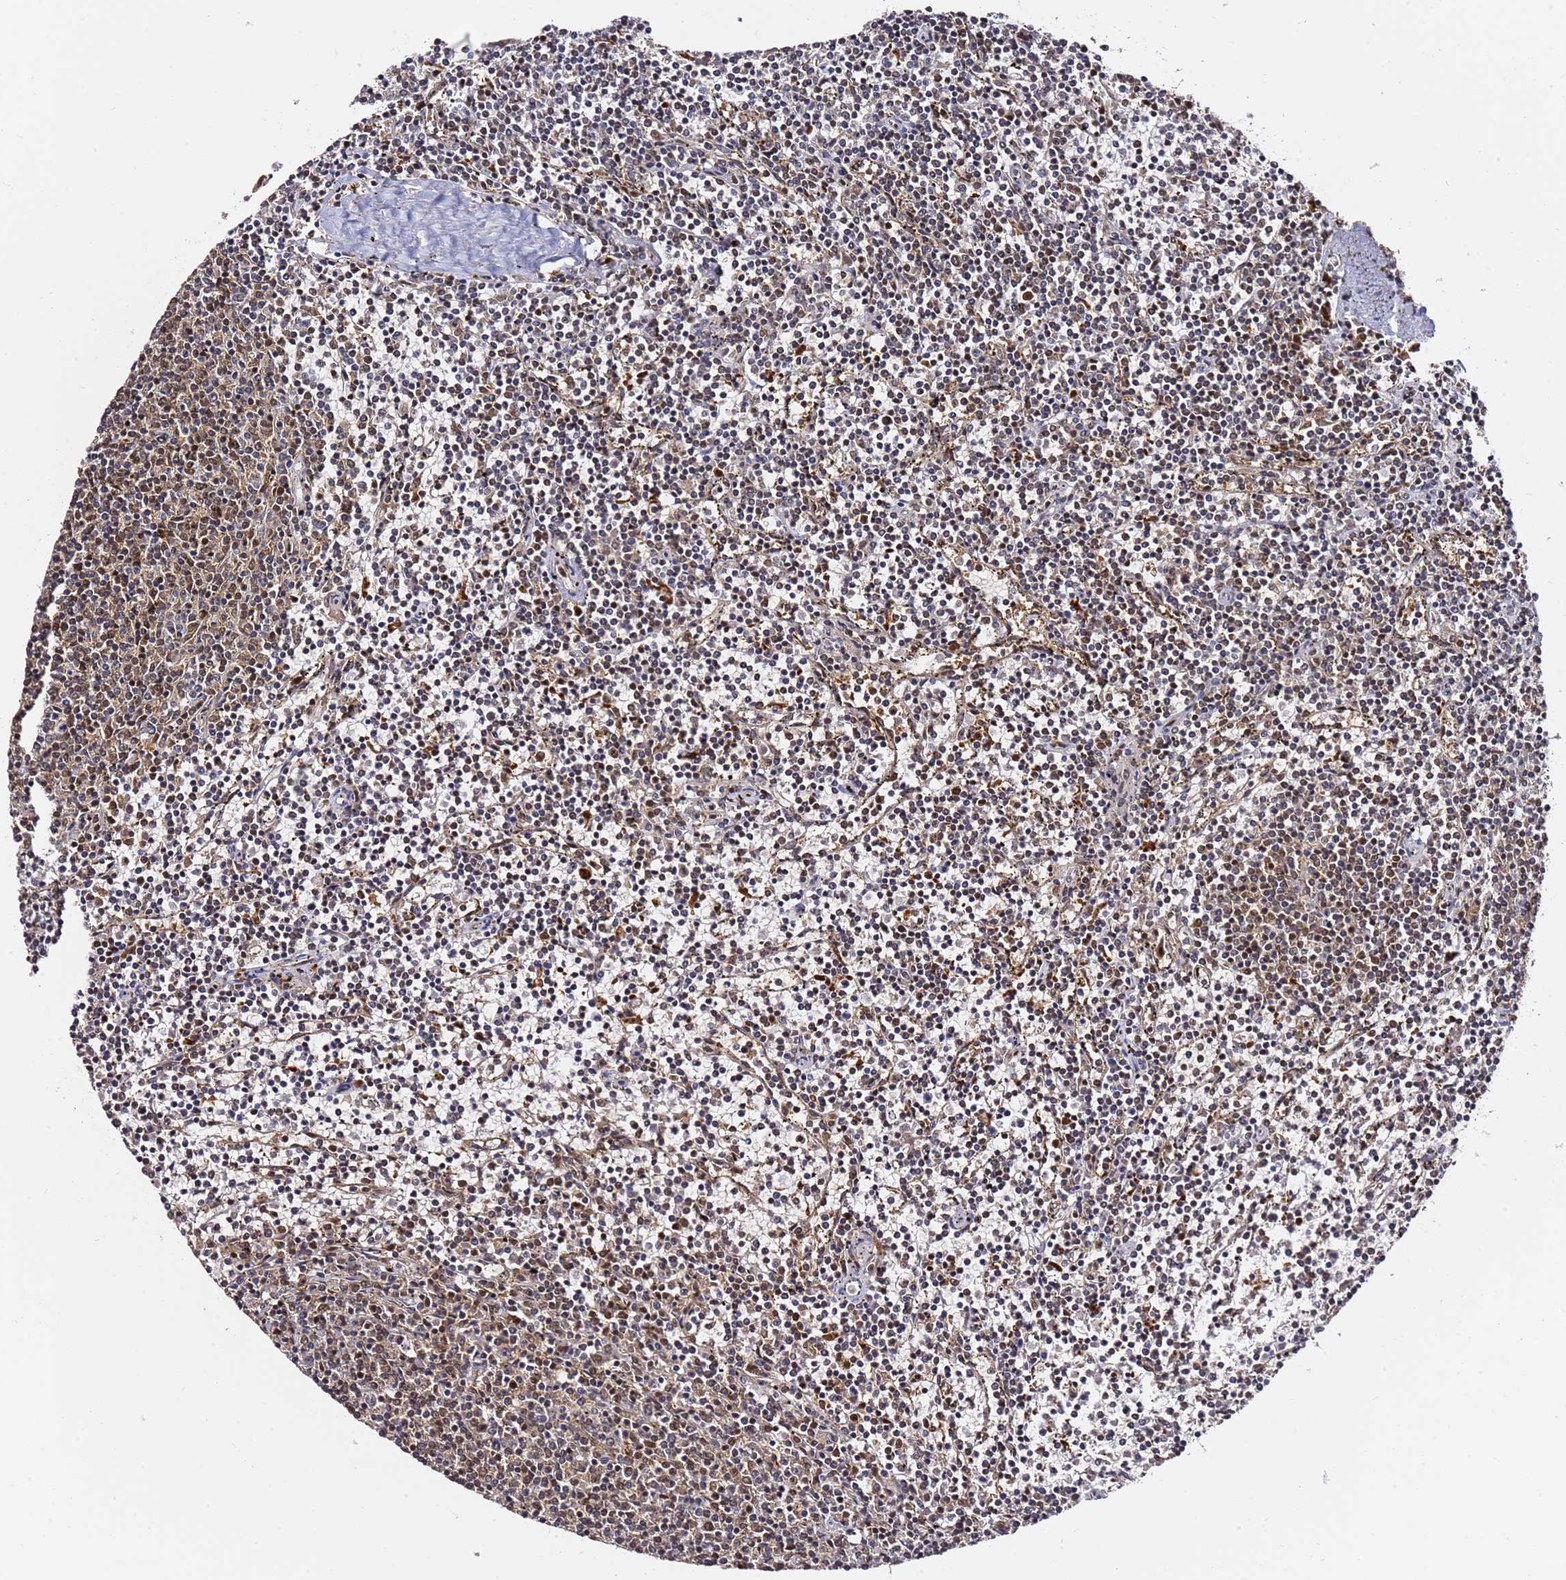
{"staining": {"intensity": "weak", "quantity": "25%-75%", "location": "nuclear"}, "tissue": "lymphoma", "cell_type": "Tumor cells", "image_type": "cancer", "snomed": [{"axis": "morphology", "description": "Malignant lymphoma, non-Hodgkin's type, Low grade"}, {"axis": "topography", "description": "Spleen"}], "caption": "Immunohistochemical staining of malignant lymphoma, non-Hodgkin's type (low-grade) demonstrates low levels of weak nuclear expression in approximately 25%-75% of tumor cells.", "gene": "RGS18", "patient": {"sex": "female", "age": 50}}